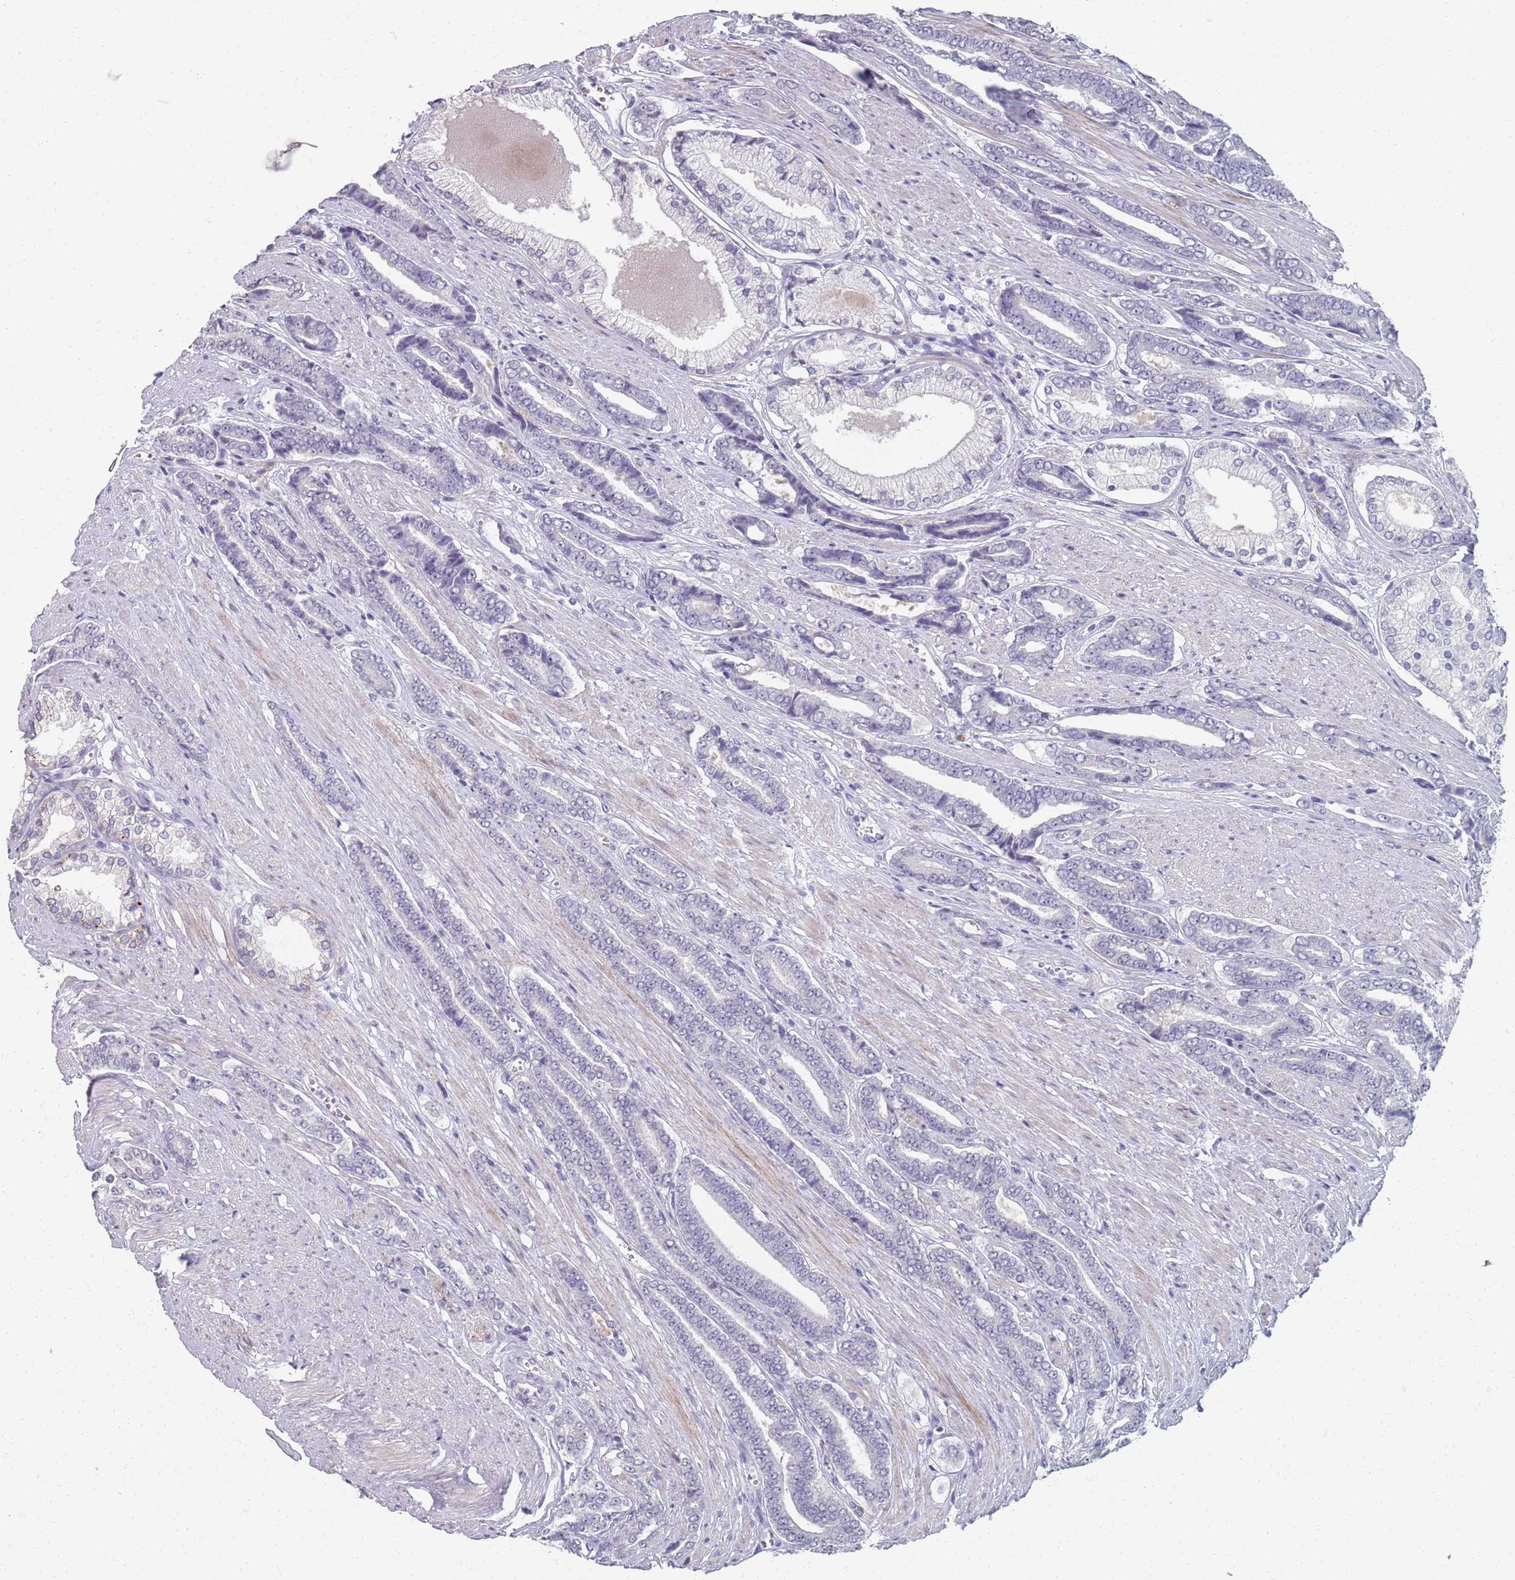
{"staining": {"intensity": "negative", "quantity": "none", "location": "none"}, "tissue": "prostate cancer", "cell_type": "Tumor cells", "image_type": "cancer", "snomed": [{"axis": "morphology", "description": "Adenocarcinoma, NOS"}, {"axis": "topography", "description": "Prostate and seminal vesicle, NOS"}], "caption": "Prostate cancer was stained to show a protein in brown. There is no significant expression in tumor cells. The staining is performed using DAB brown chromogen with nuclei counter-stained in using hematoxylin.", "gene": "SAMD1", "patient": {"sex": "male", "age": 76}}